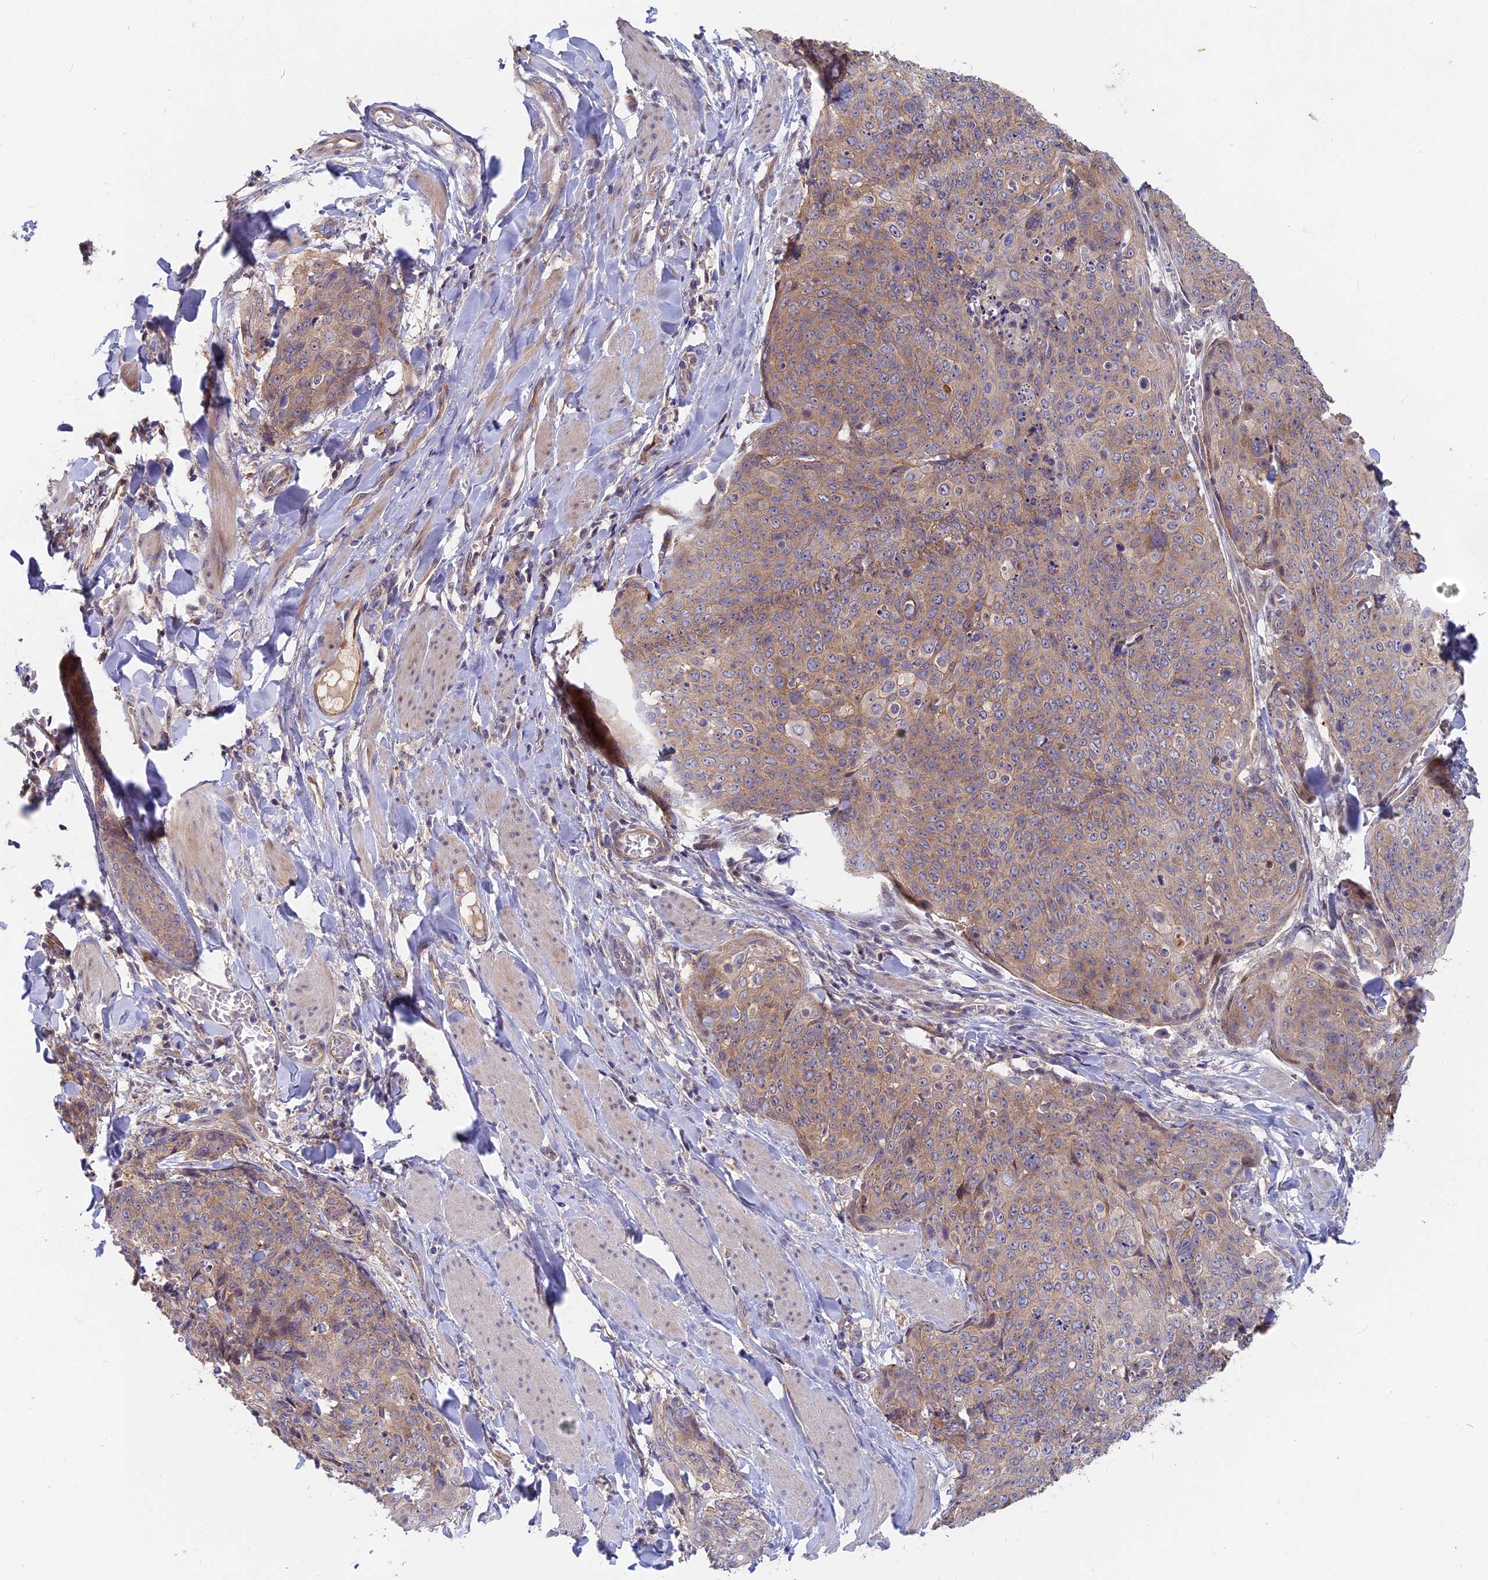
{"staining": {"intensity": "weak", "quantity": ">75%", "location": "cytoplasmic/membranous"}, "tissue": "skin cancer", "cell_type": "Tumor cells", "image_type": "cancer", "snomed": [{"axis": "morphology", "description": "Squamous cell carcinoma, NOS"}, {"axis": "topography", "description": "Skin"}, {"axis": "topography", "description": "Vulva"}], "caption": "A brown stain shows weak cytoplasmic/membranous expression of a protein in skin squamous cell carcinoma tumor cells. (brown staining indicates protein expression, while blue staining denotes nuclei).", "gene": "TENT4B", "patient": {"sex": "female", "age": 85}}